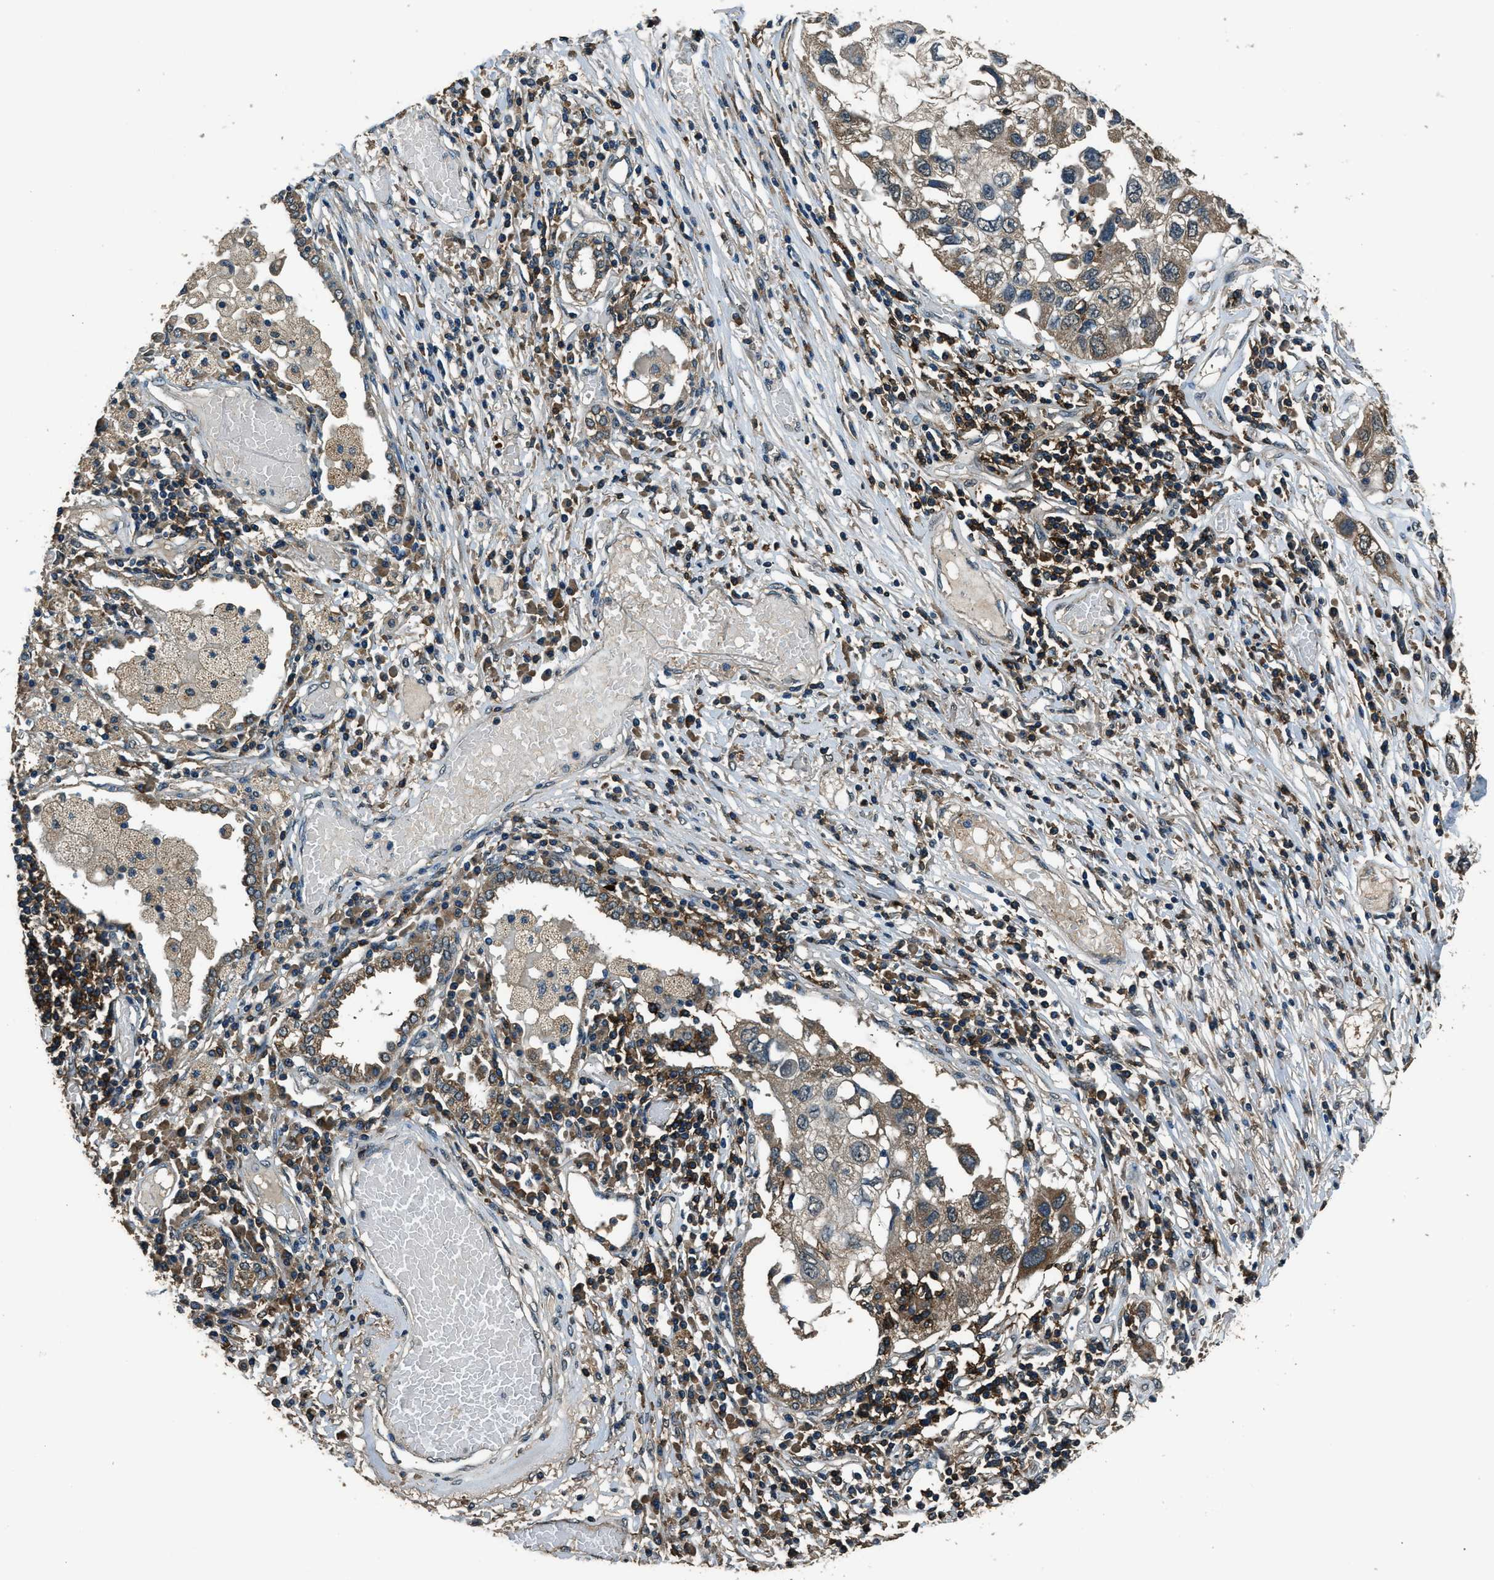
{"staining": {"intensity": "moderate", "quantity": "25%-75%", "location": "cytoplasmic/membranous"}, "tissue": "lung cancer", "cell_type": "Tumor cells", "image_type": "cancer", "snomed": [{"axis": "morphology", "description": "Squamous cell carcinoma, NOS"}, {"axis": "topography", "description": "Lung"}], "caption": "Immunohistochemical staining of human lung cancer exhibits medium levels of moderate cytoplasmic/membranous protein expression in approximately 25%-75% of tumor cells.", "gene": "SALL3", "patient": {"sex": "male", "age": 71}}